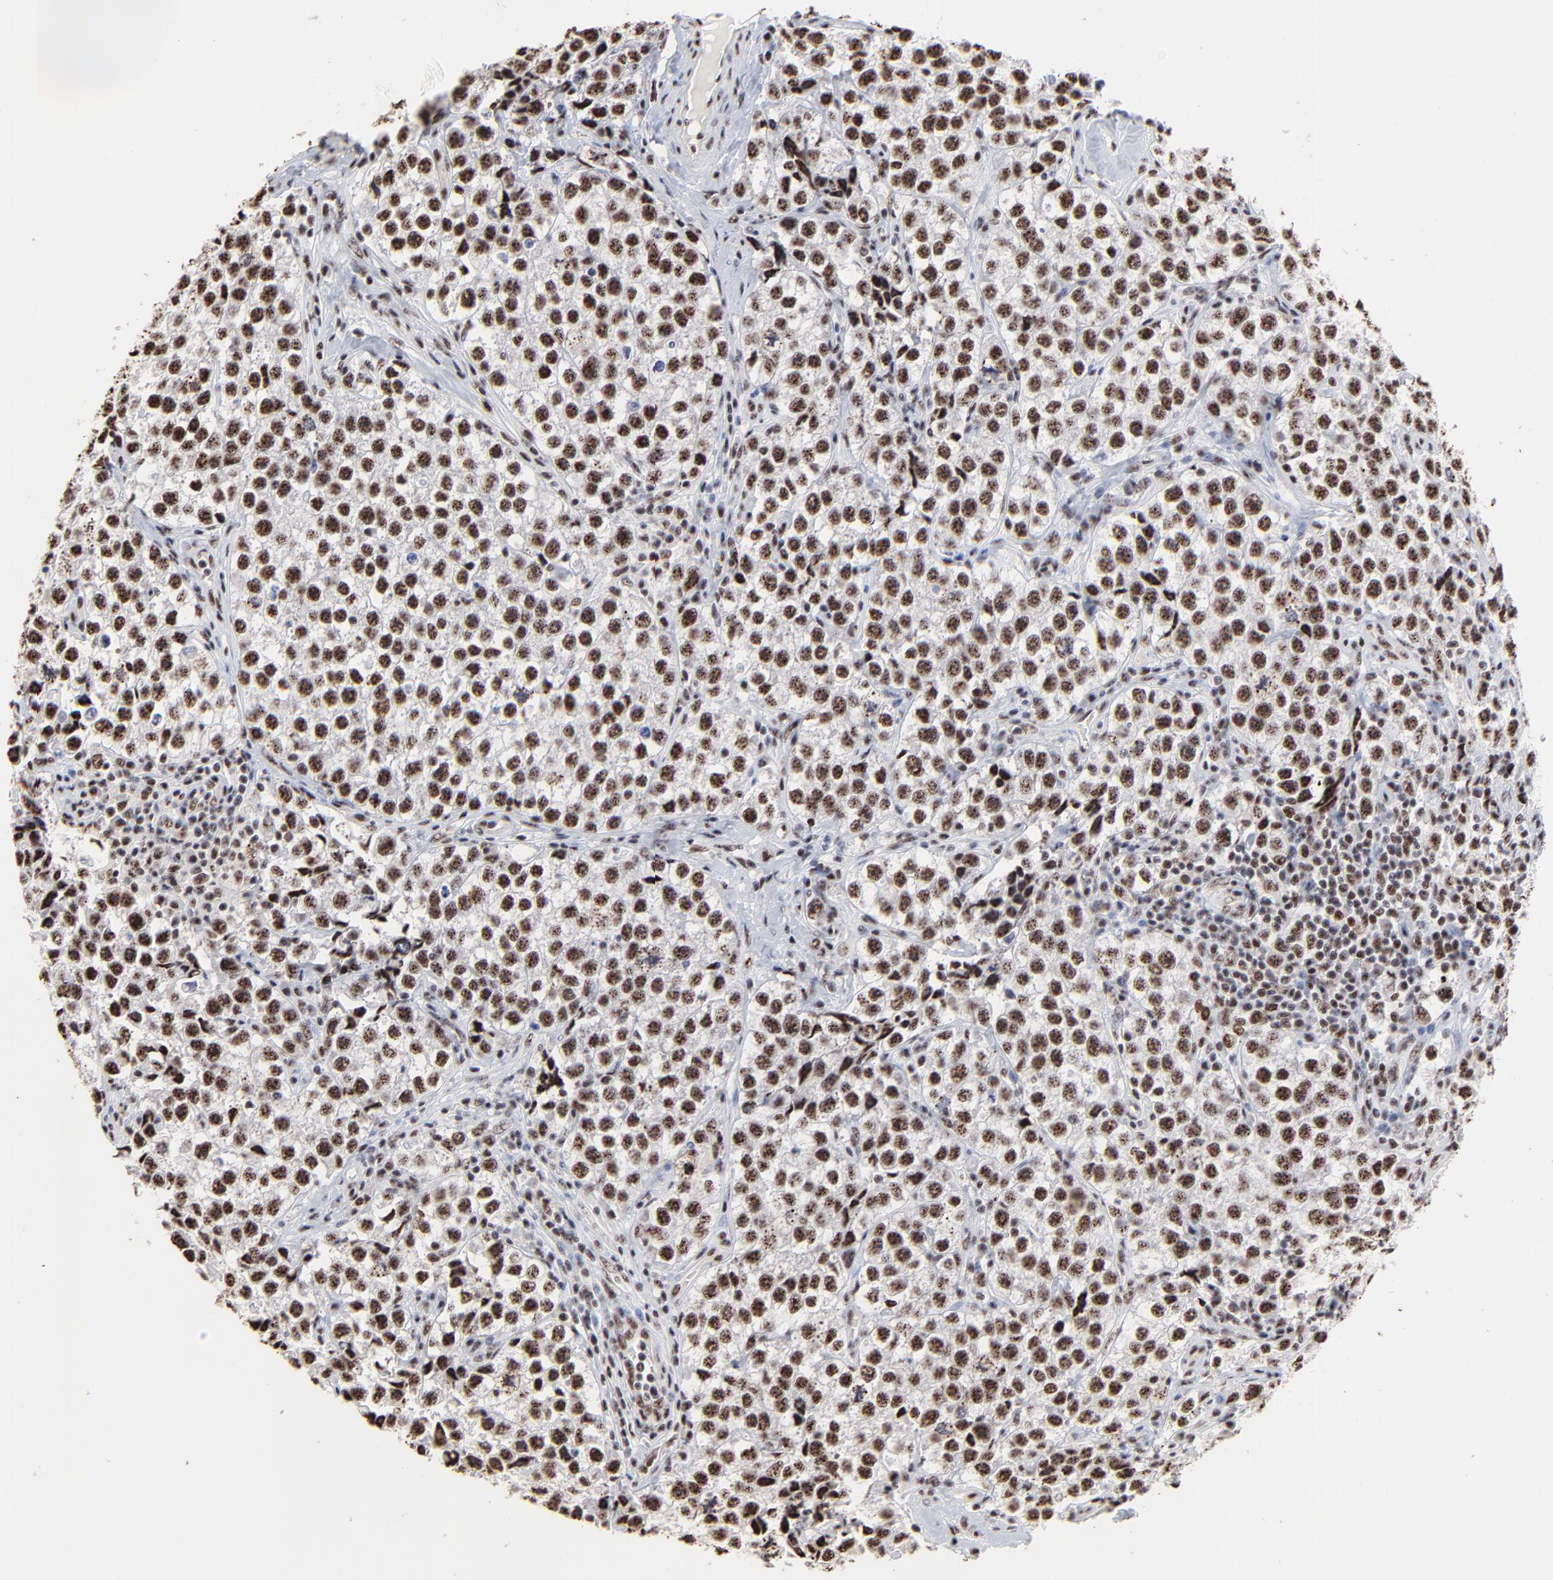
{"staining": {"intensity": "moderate", "quantity": ">75%", "location": "nuclear"}, "tissue": "testis cancer", "cell_type": "Tumor cells", "image_type": "cancer", "snomed": [{"axis": "morphology", "description": "Seminoma, NOS"}, {"axis": "topography", "description": "Testis"}], "caption": "Immunohistochemical staining of testis cancer reveals medium levels of moderate nuclear protein staining in approximately >75% of tumor cells. (brown staining indicates protein expression, while blue staining denotes nuclei).", "gene": "MBD4", "patient": {"sex": "male", "age": 32}}